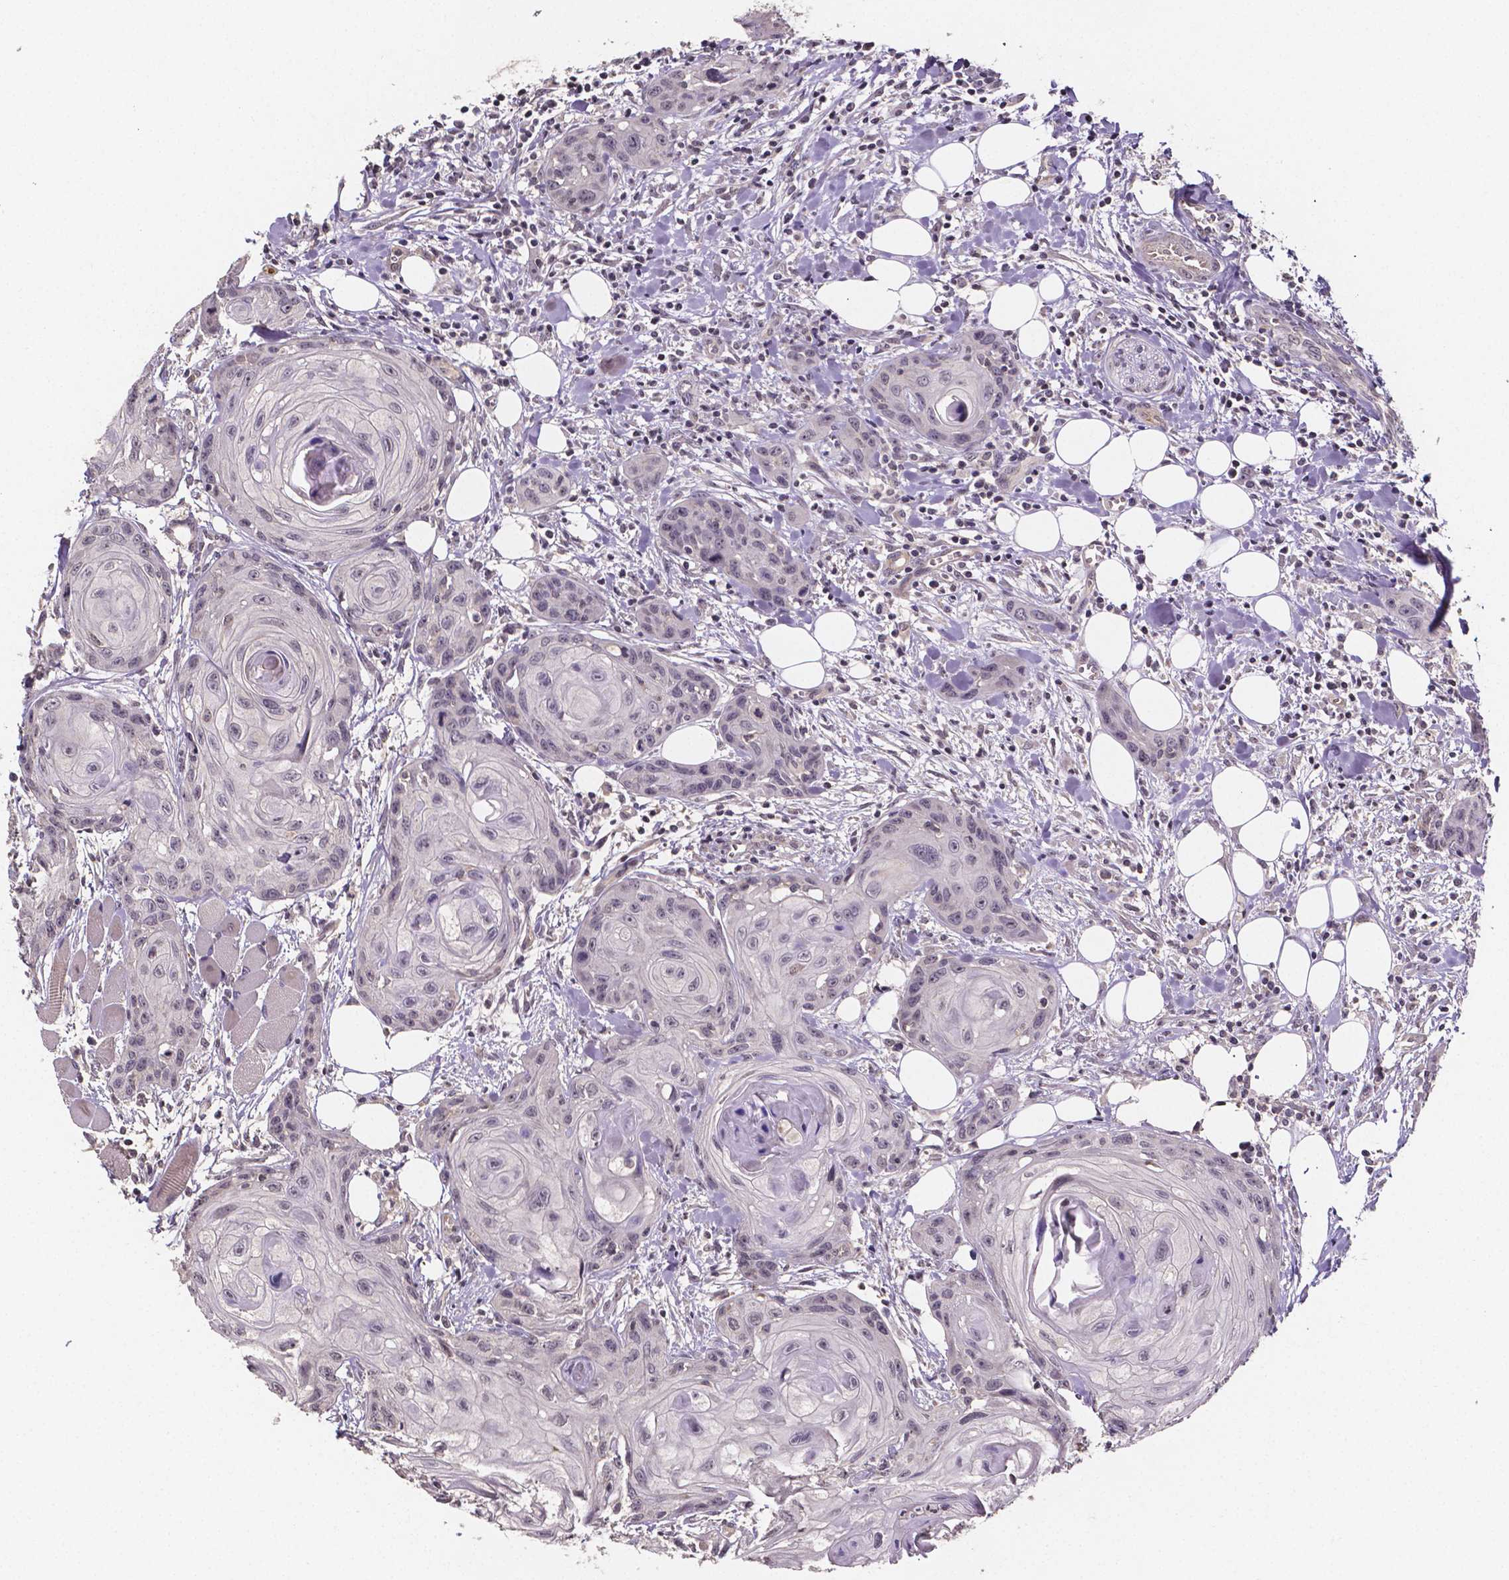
{"staining": {"intensity": "negative", "quantity": "none", "location": "none"}, "tissue": "head and neck cancer", "cell_type": "Tumor cells", "image_type": "cancer", "snomed": [{"axis": "morphology", "description": "Squamous cell carcinoma, NOS"}, {"axis": "topography", "description": "Oral tissue"}, {"axis": "topography", "description": "Head-Neck"}], "caption": "Histopathology image shows no protein positivity in tumor cells of head and neck squamous cell carcinoma tissue.", "gene": "NRGN", "patient": {"sex": "male", "age": 58}}